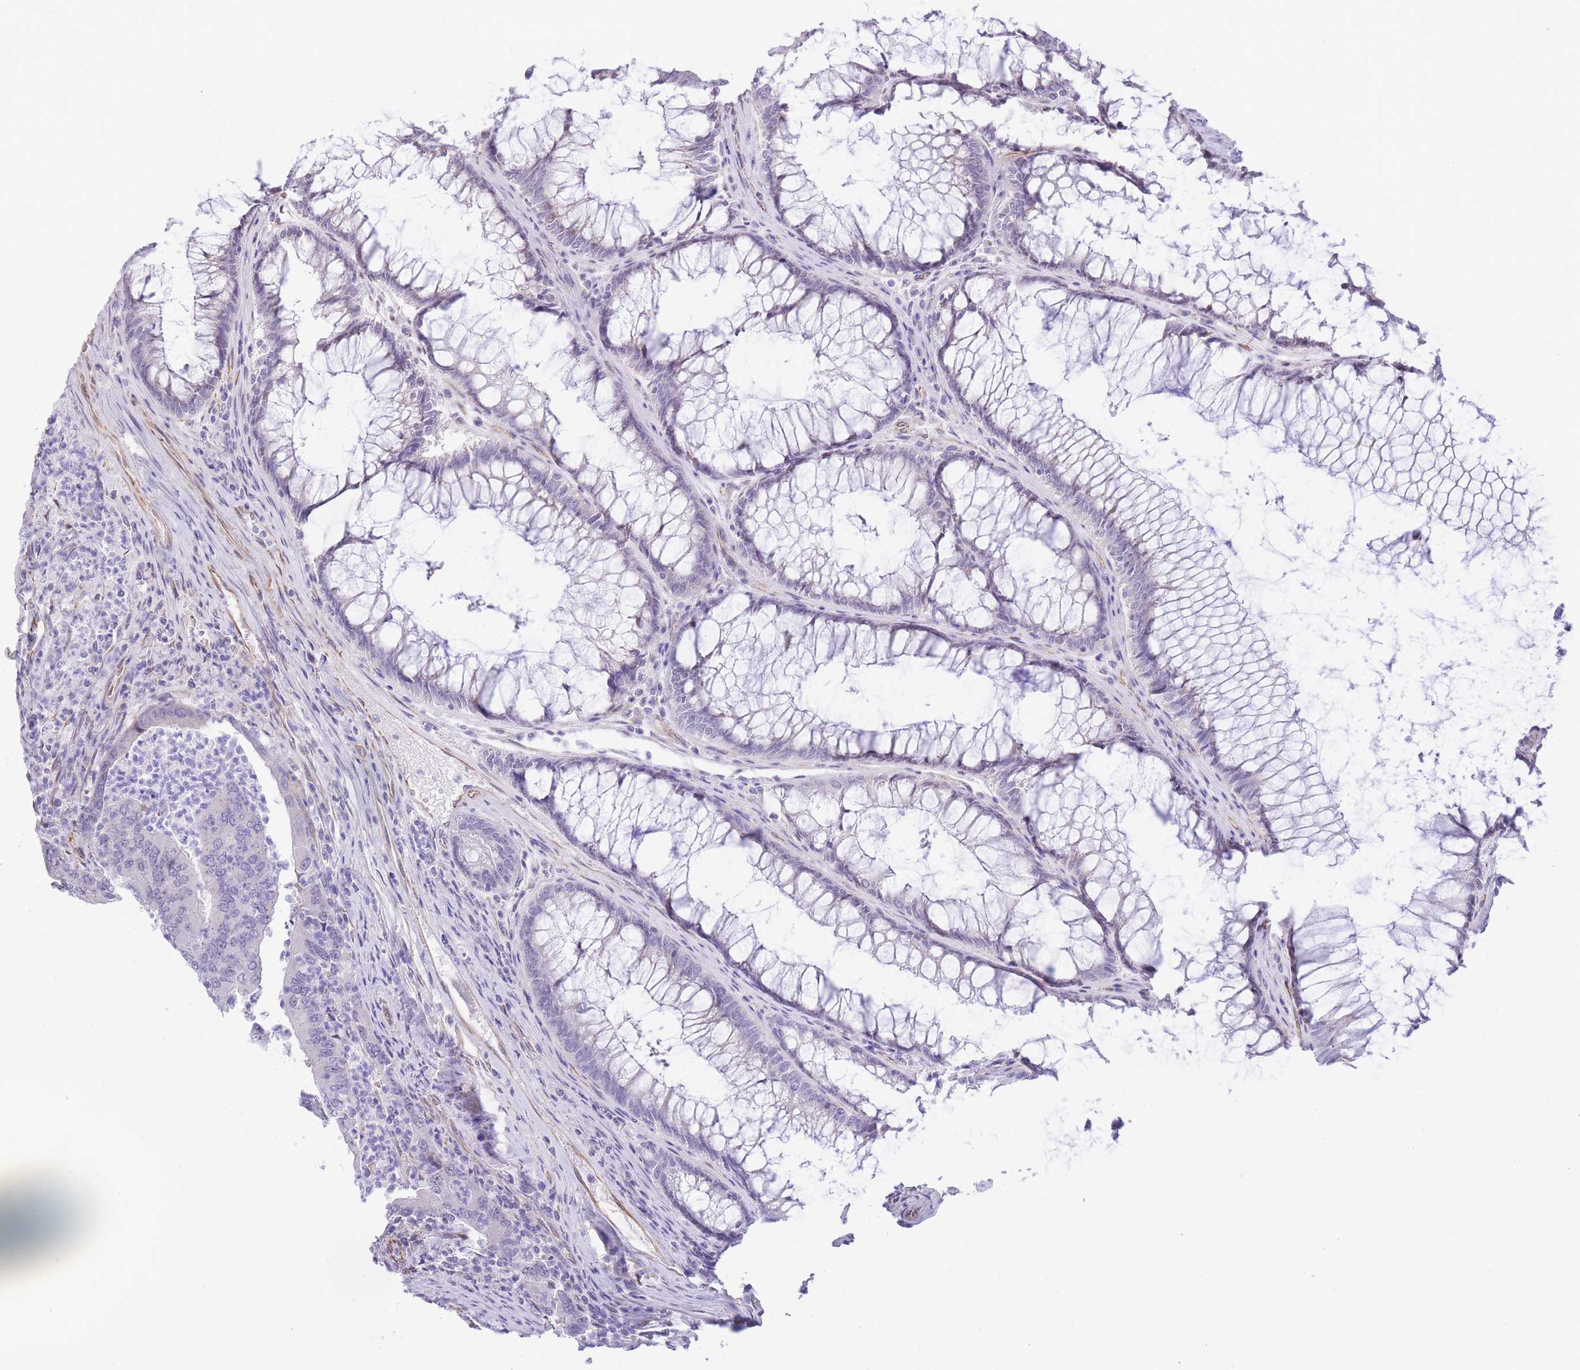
{"staining": {"intensity": "negative", "quantity": "none", "location": "none"}, "tissue": "colorectal cancer", "cell_type": "Tumor cells", "image_type": "cancer", "snomed": [{"axis": "morphology", "description": "Adenocarcinoma, NOS"}, {"axis": "topography", "description": "Colon"}], "caption": "A photomicrograph of colorectal adenocarcinoma stained for a protein reveals no brown staining in tumor cells. The staining was performed using DAB (3,3'-diaminobenzidine) to visualize the protein expression in brown, while the nuclei were stained in blue with hematoxylin (Magnification: 20x).", "gene": "PSG8", "patient": {"sex": "female", "age": 67}}